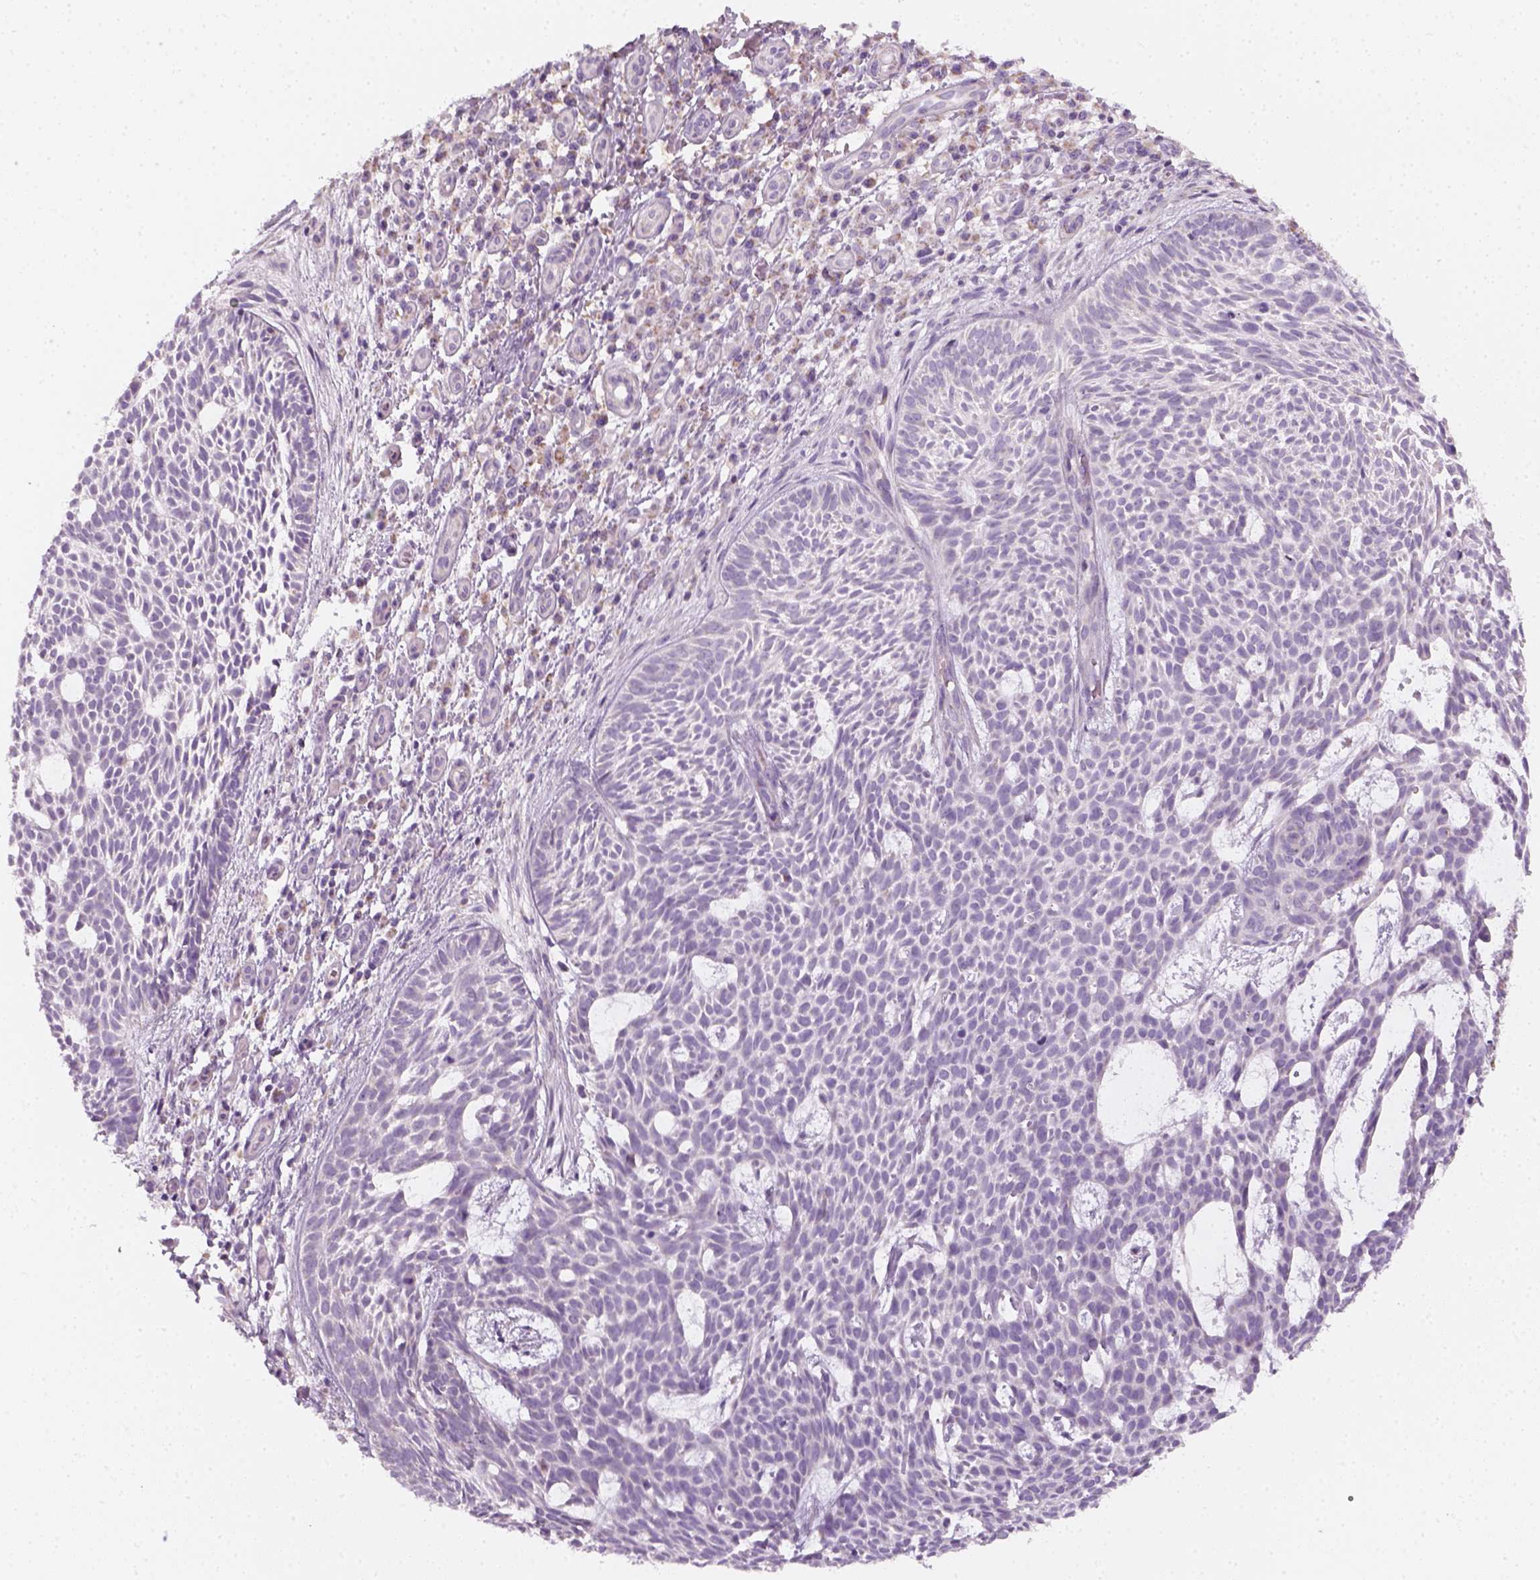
{"staining": {"intensity": "negative", "quantity": "none", "location": "none"}, "tissue": "skin cancer", "cell_type": "Tumor cells", "image_type": "cancer", "snomed": [{"axis": "morphology", "description": "Basal cell carcinoma"}, {"axis": "topography", "description": "Skin"}], "caption": "Tumor cells show no significant protein expression in skin basal cell carcinoma. Brightfield microscopy of IHC stained with DAB (brown) and hematoxylin (blue), captured at high magnification.", "gene": "AWAT2", "patient": {"sex": "male", "age": 59}}